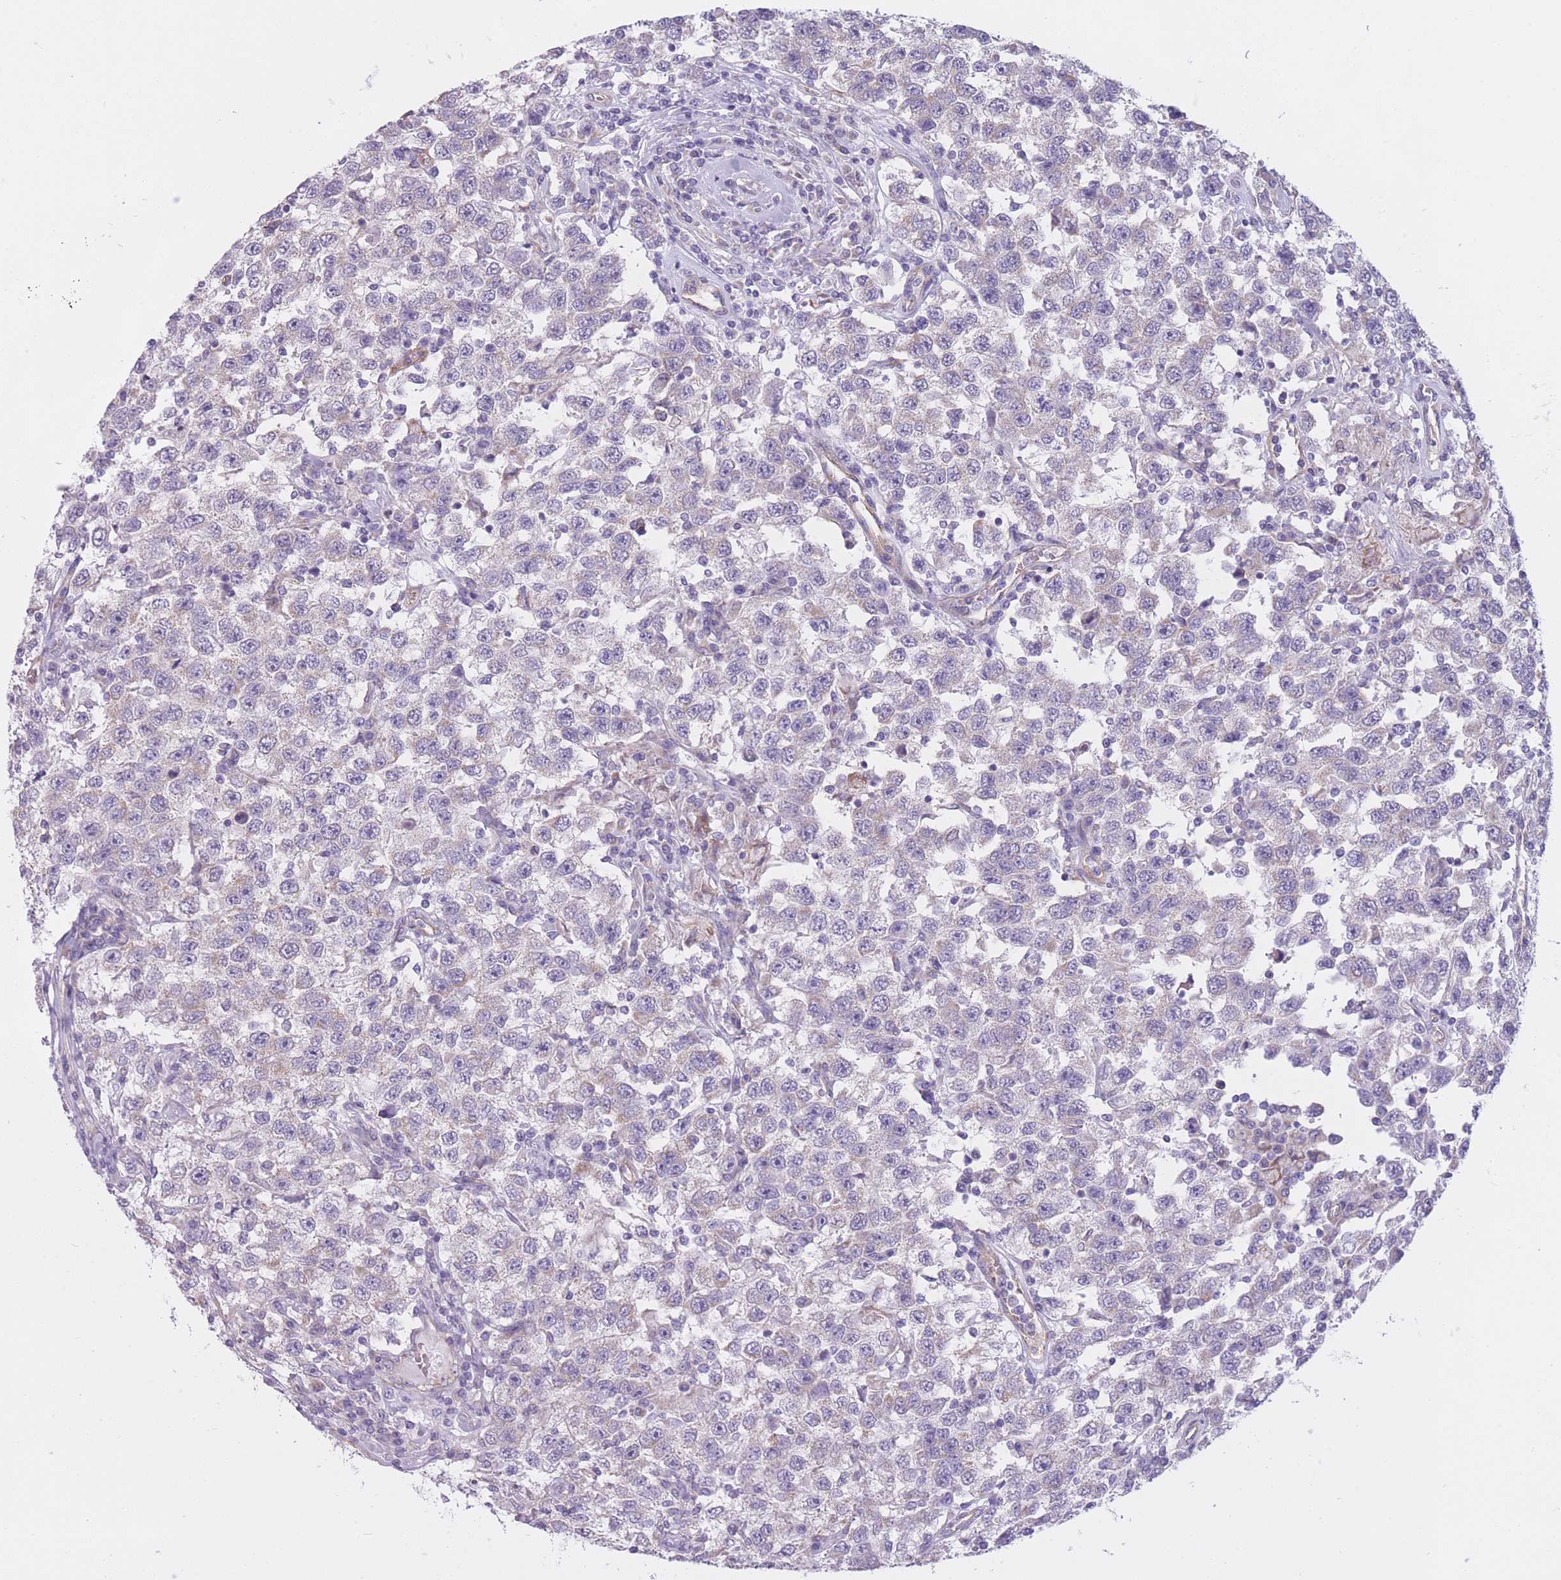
{"staining": {"intensity": "negative", "quantity": "none", "location": "none"}, "tissue": "testis cancer", "cell_type": "Tumor cells", "image_type": "cancer", "snomed": [{"axis": "morphology", "description": "Seminoma, NOS"}, {"axis": "topography", "description": "Testis"}], "caption": "DAB immunohistochemical staining of testis cancer displays no significant staining in tumor cells.", "gene": "SERPINB3", "patient": {"sex": "male", "age": 41}}